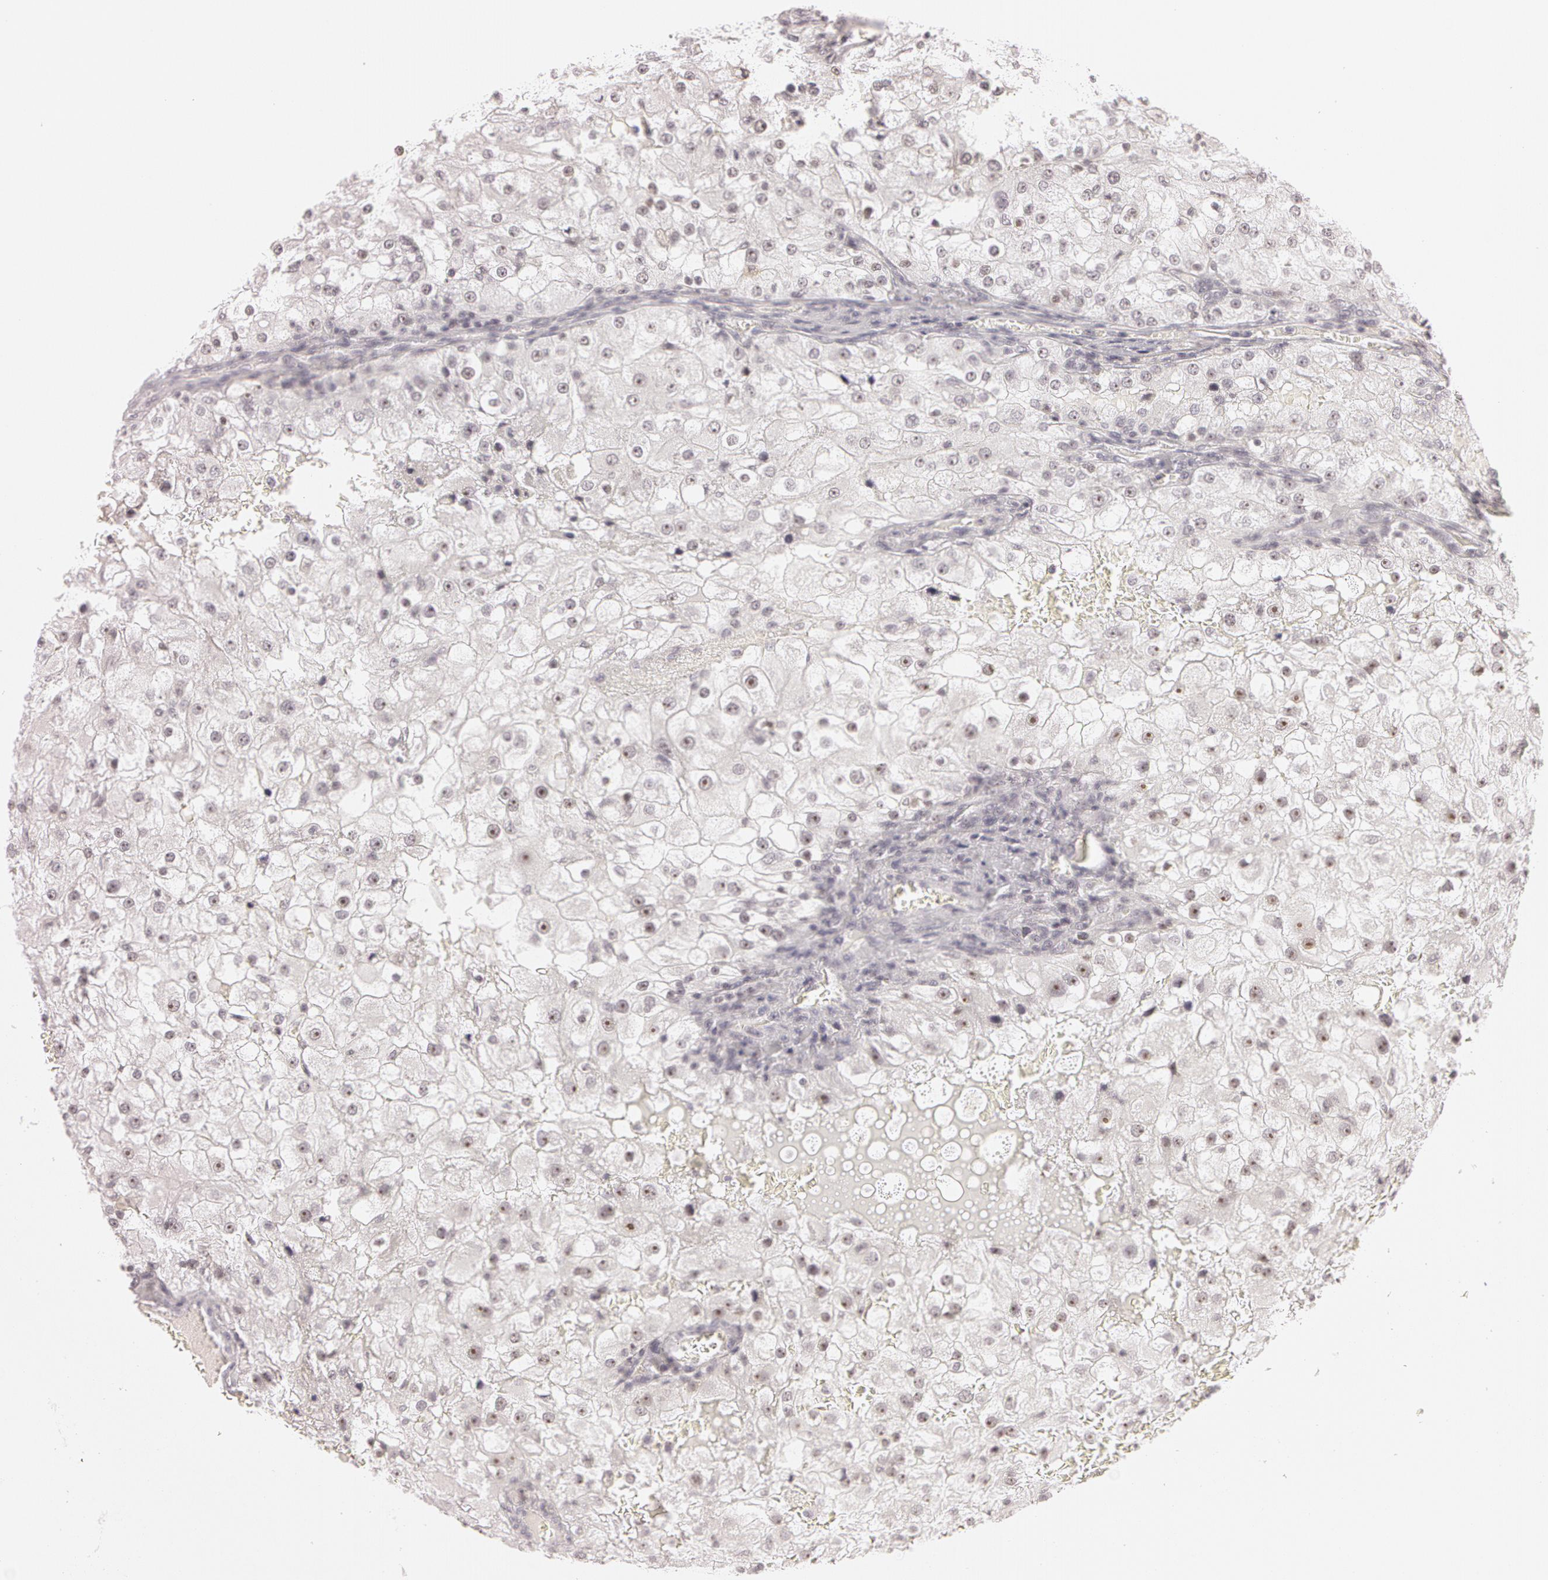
{"staining": {"intensity": "negative", "quantity": "none", "location": "none"}, "tissue": "renal cancer", "cell_type": "Tumor cells", "image_type": "cancer", "snomed": [{"axis": "morphology", "description": "Adenocarcinoma, NOS"}, {"axis": "topography", "description": "Kidney"}], "caption": "This is an IHC micrograph of renal adenocarcinoma. There is no expression in tumor cells.", "gene": "FBL", "patient": {"sex": "female", "age": 74}}